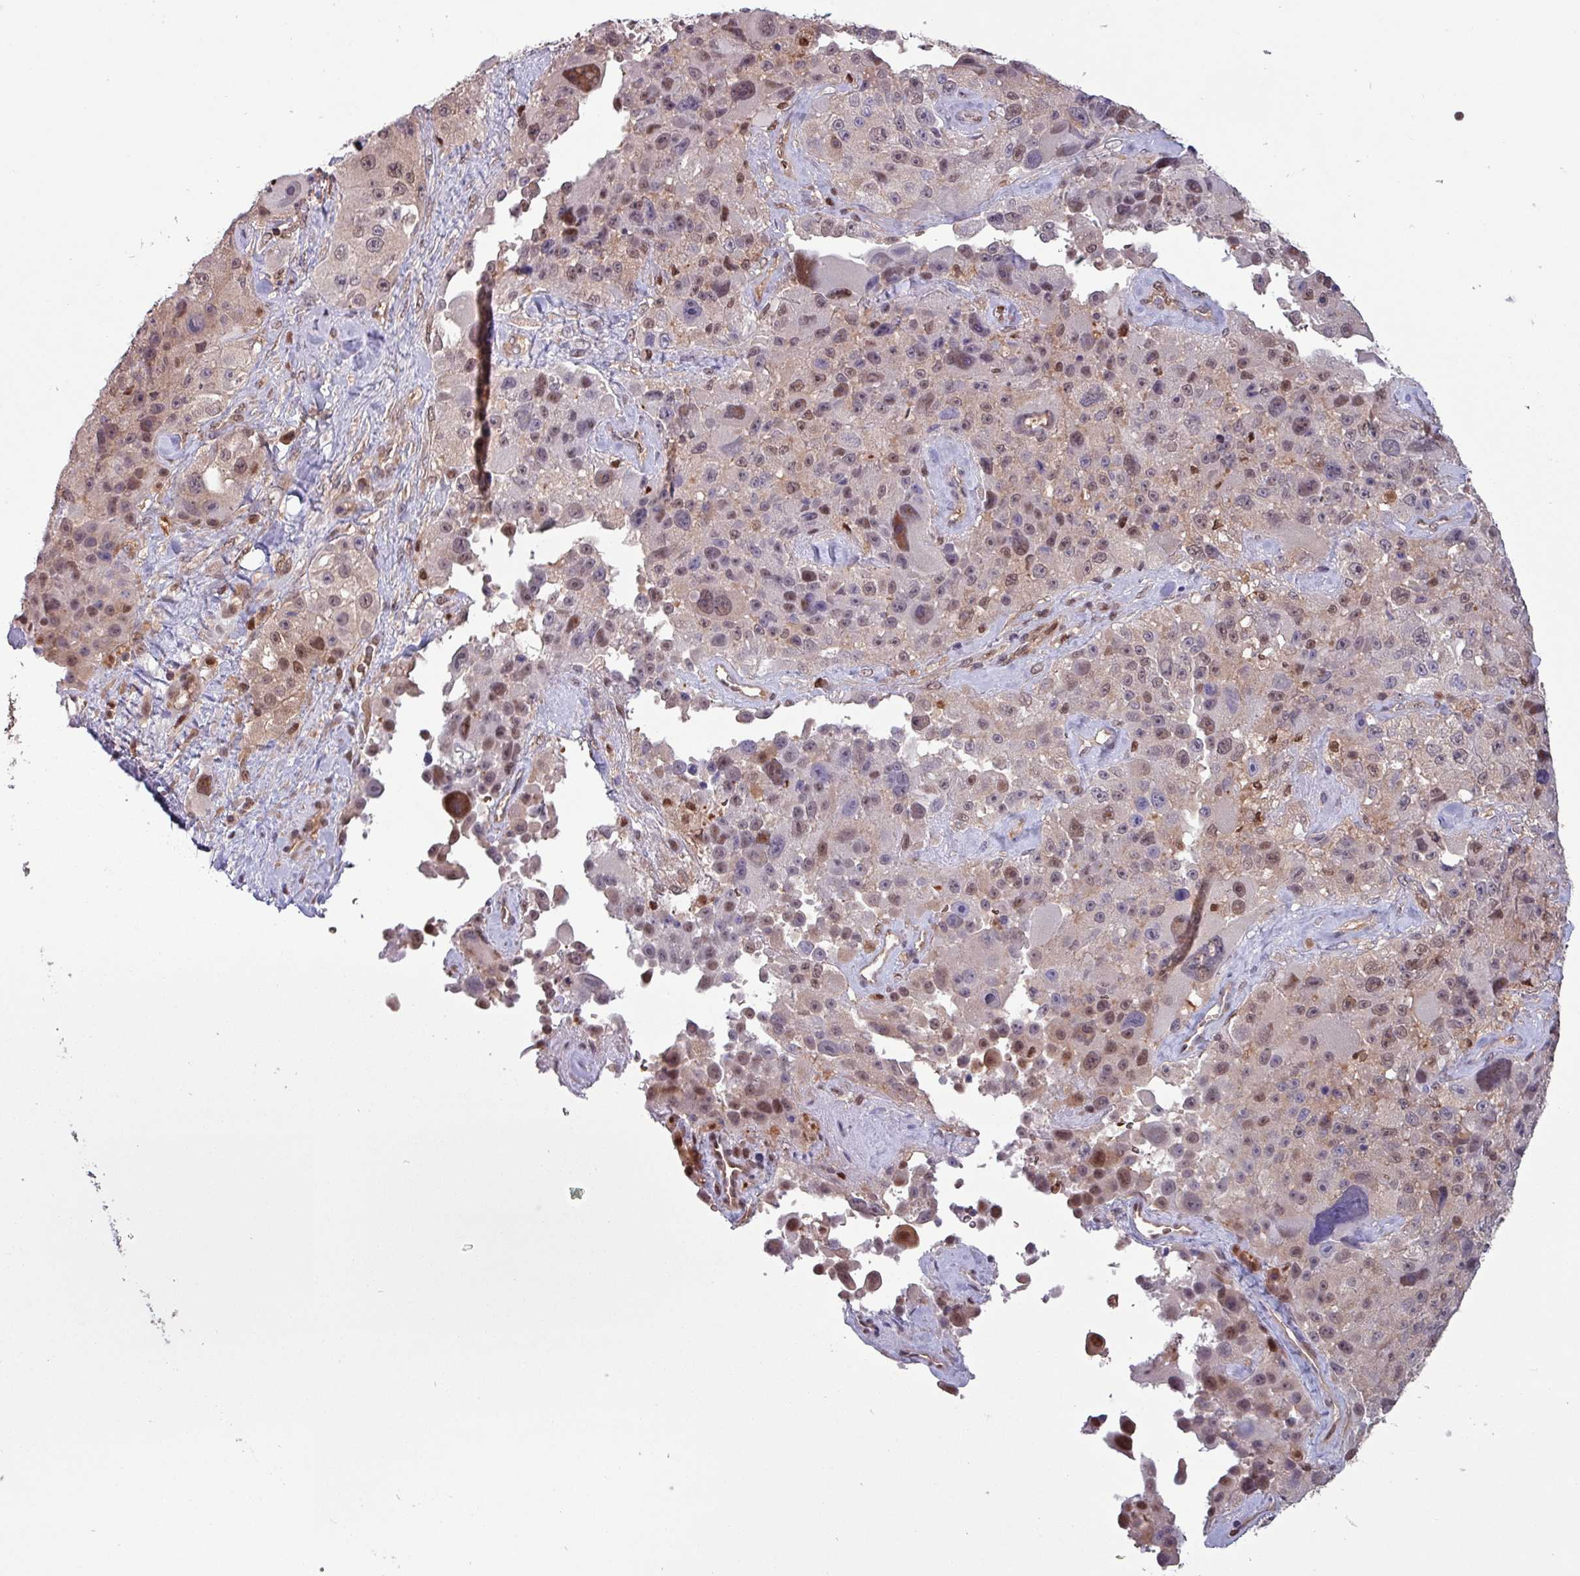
{"staining": {"intensity": "moderate", "quantity": ">75%", "location": "nuclear"}, "tissue": "melanoma", "cell_type": "Tumor cells", "image_type": "cancer", "snomed": [{"axis": "morphology", "description": "Malignant melanoma, Metastatic site"}, {"axis": "topography", "description": "Lymph node"}], "caption": "Immunohistochemical staining of human malignant melanoma (metastatic site) displays moderate nuclear protein positivity in approximately >75% of tumor cells. Immunohistochemistry stains the protein in brown and the nuclei are stained blue.", "gene": "PSMB8", "patient": {"sex": "male", "age": 62}}